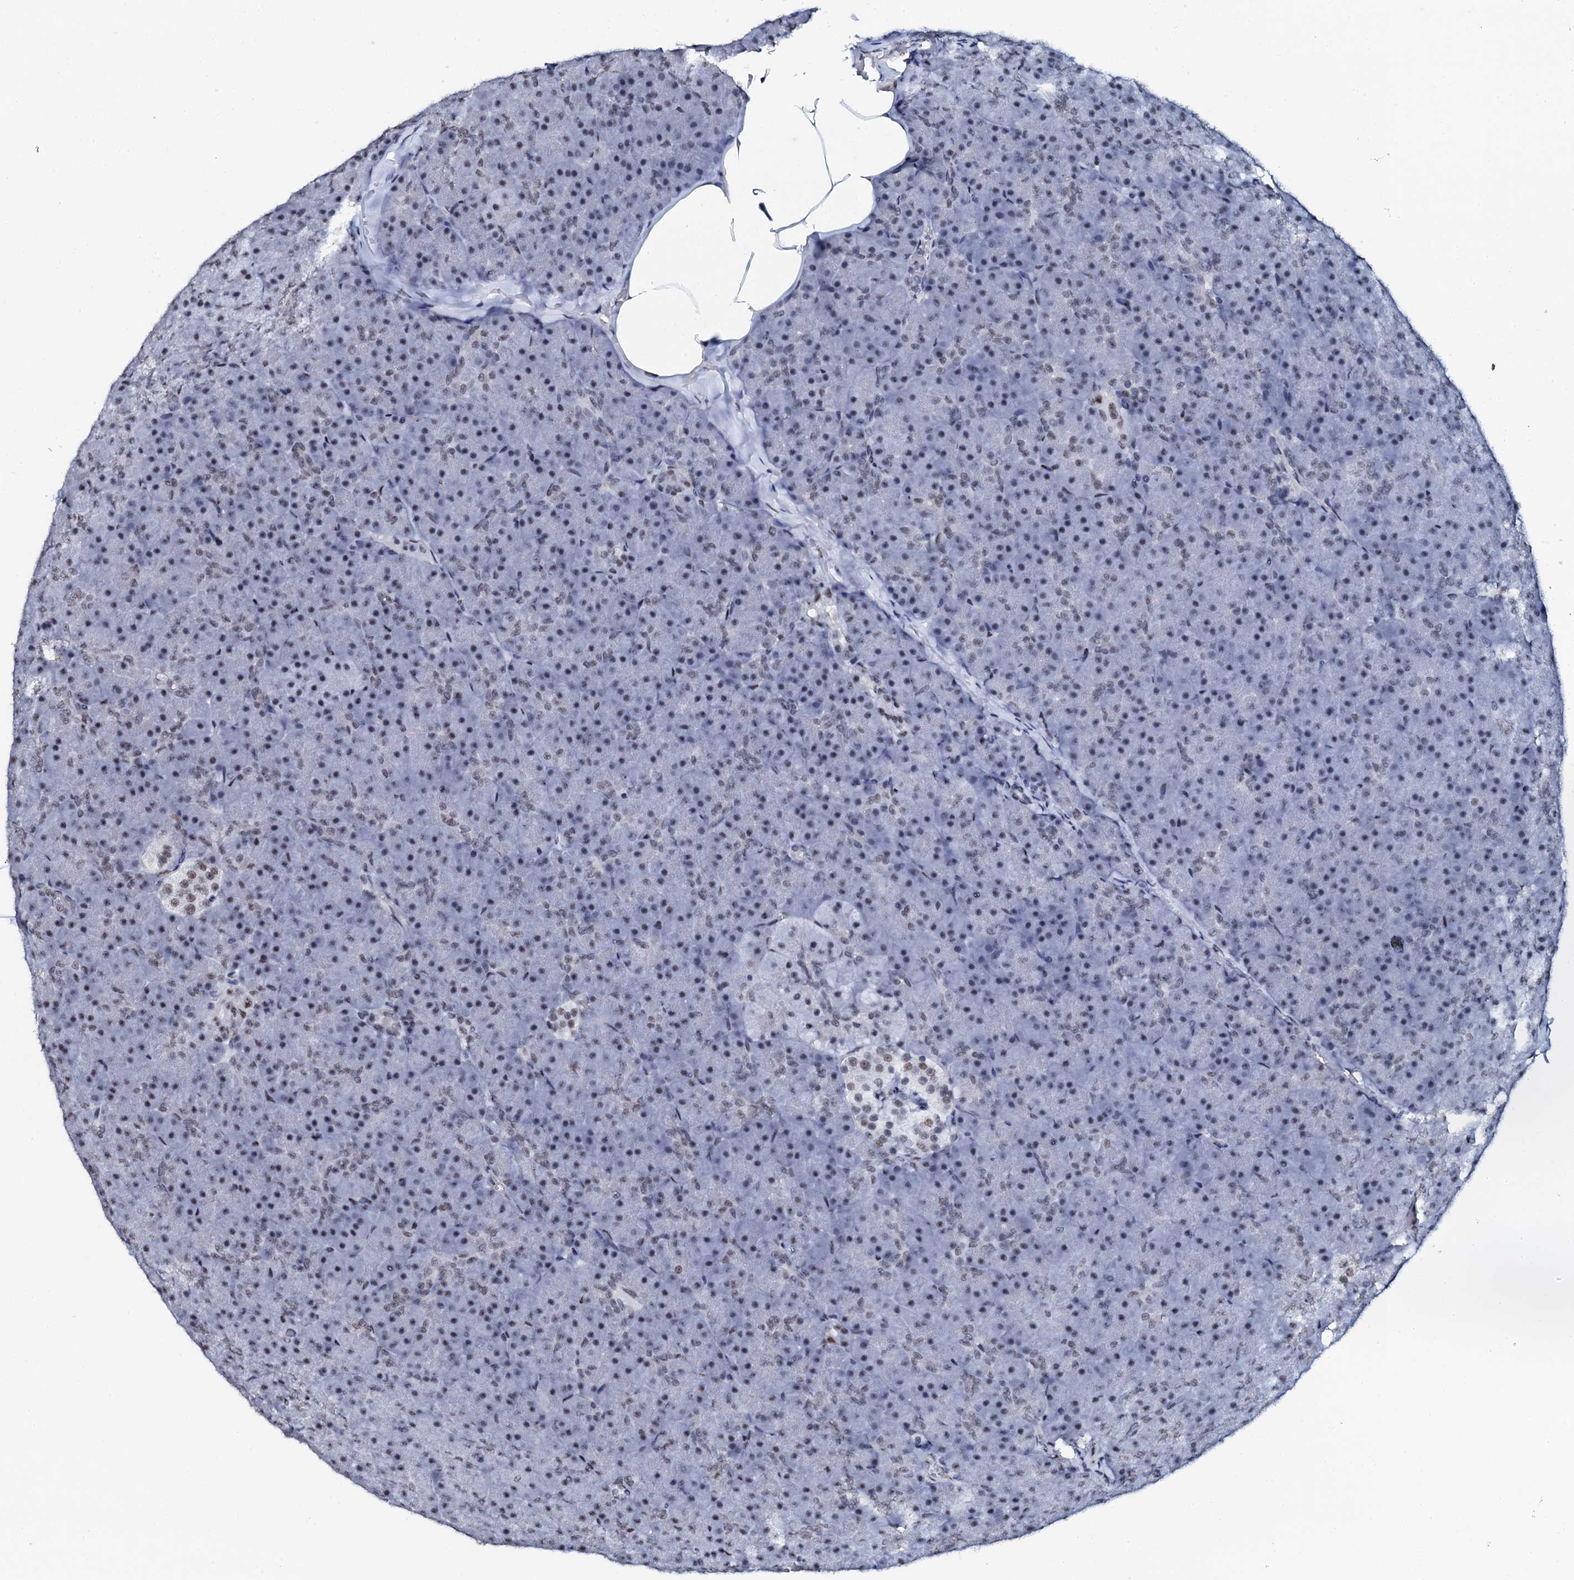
{"staining": {"intensity": "moderate", "quantity": "25%-75%", "location": "nuclear"}, "tissue": "pancreas", "cell_type": "Exocrine glandular cells", "image_type": "normal", "snomed": [{"axis": "morphology", "description": "Normal tissue, NOS"}, {"axis": "topography", "description": "Pancreas"}], "caption": "Protein expression by immunohistochemistry displays moderate nuclear expression in approximately 25%-75% of exocrine glandular cells in benign pancreas.", "gene": "NKAPD1", "patient": {"sex": "male", "age": 36}}